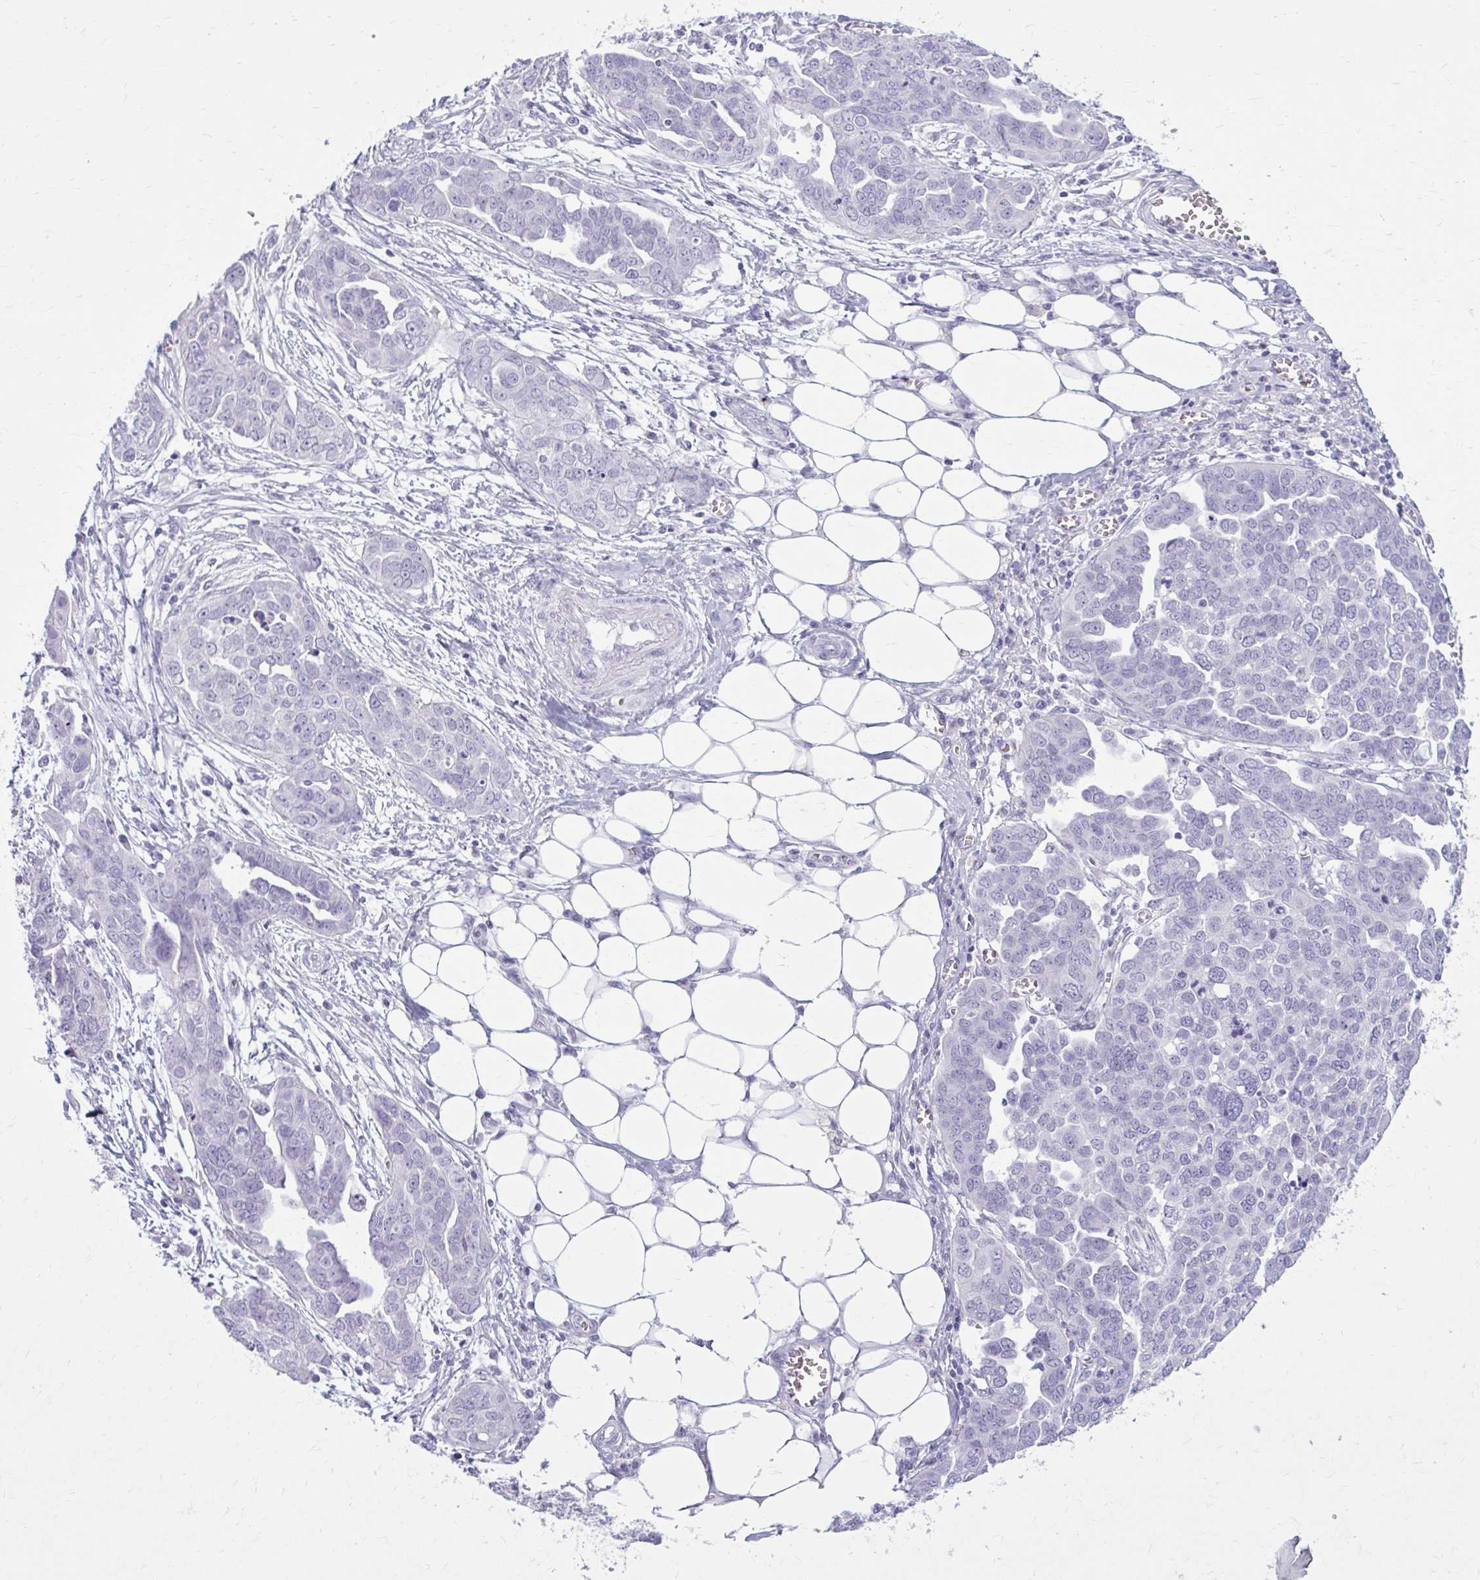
{"staining": {"intensity": "negative", "quantity": "none", "location": "none"}, "tissue": "ovarian cancer", "cell_type": "Tumor cells", "image_type": "cancer", "snomed": [{"axis": "morphology", "description": "Cystadenocarcinoma, serous, NOS"}, {"axis": "topography", "description": "Ovary"}], "caption": "IHC micrograph of serous cystadenocarcinoma (ovarian) stained for a protein (brown), which demonstrates no positivity in tumor cells. (DAB immunohistochemistry (IHC), high magnification).", "gene": "OR4B1", "patient": {"sex": "female", "age": 59}}